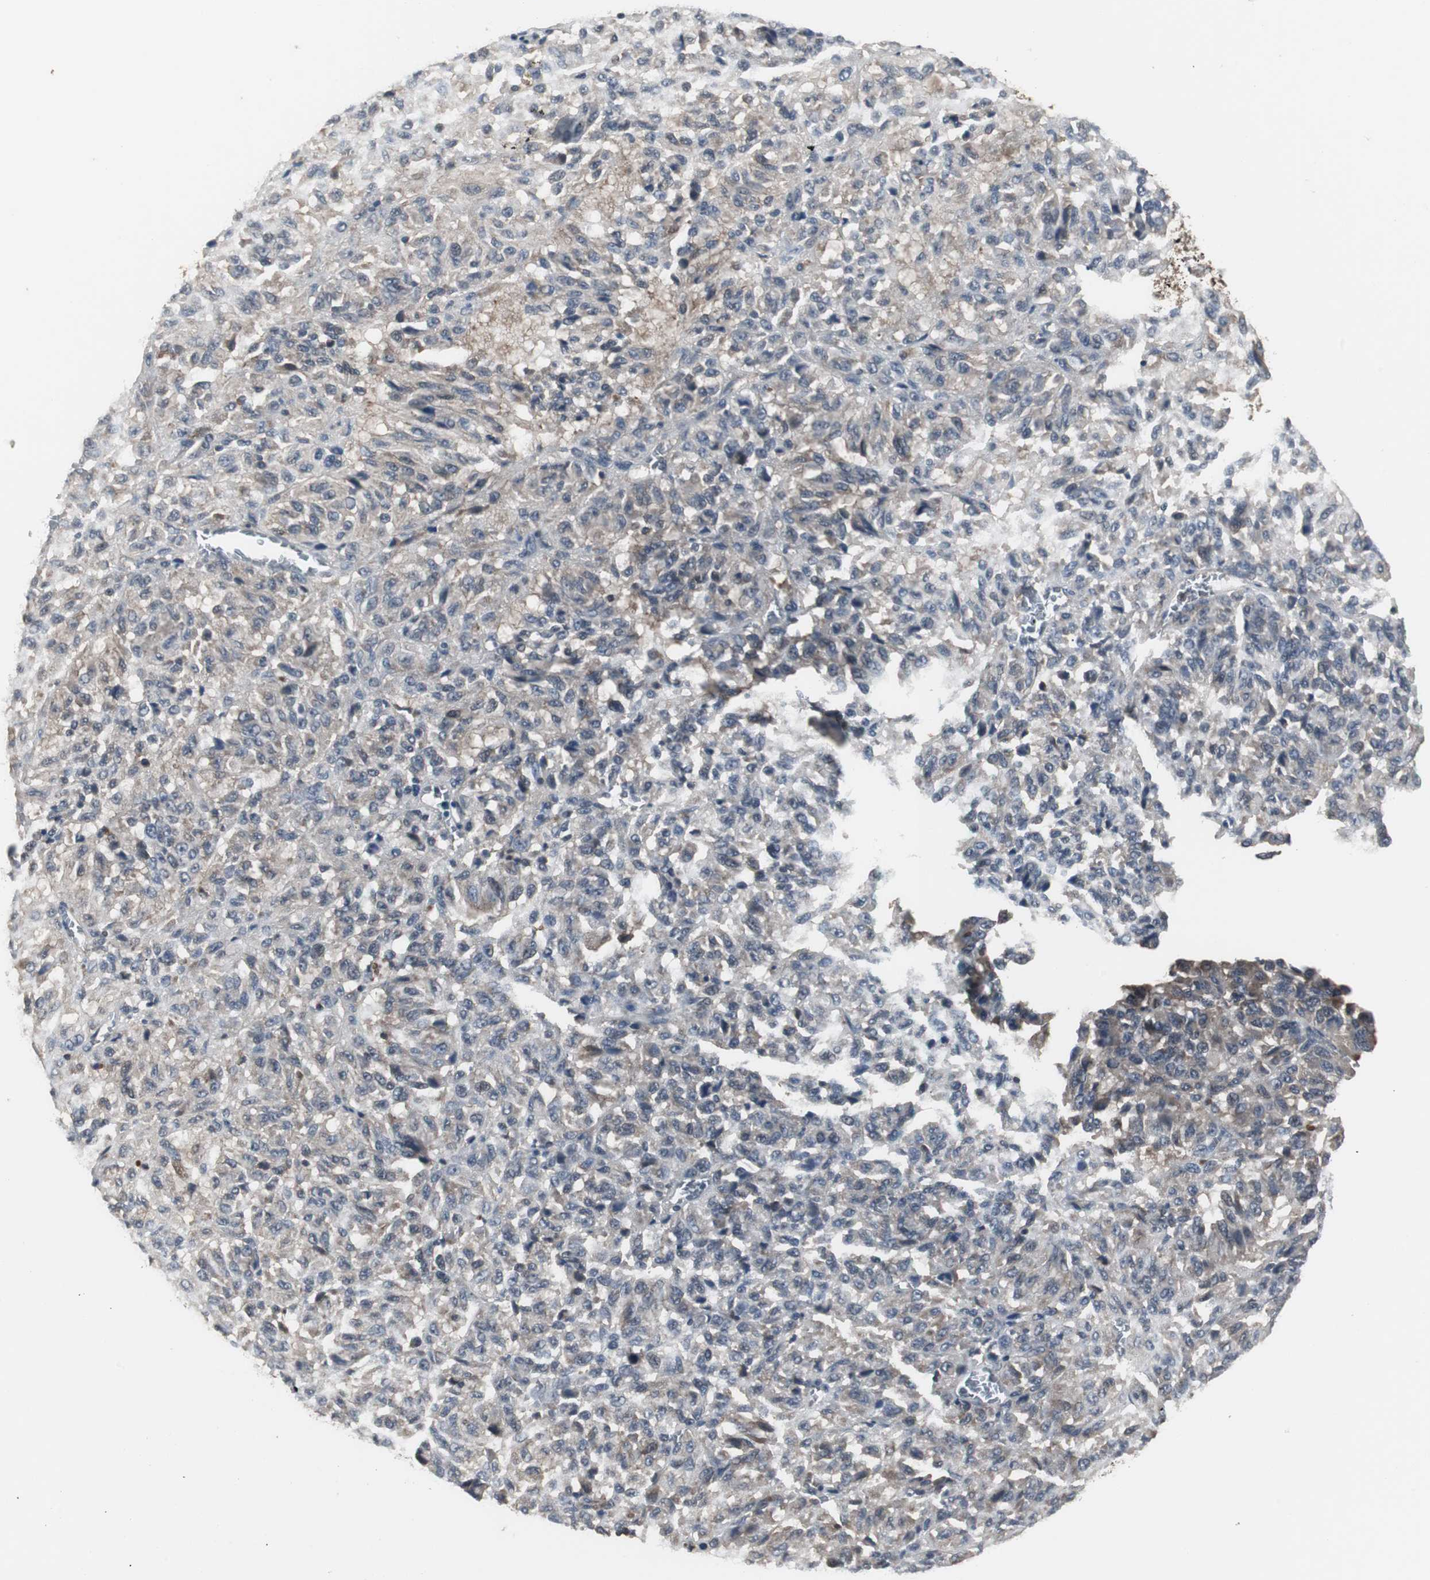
{"staining": {"intensity": "weak", "quantity": "25%-75%", "location": "cytoplasmic/membranous"}, "tissue": "melanoma", "cell_type": "Tumor cells", "image_type": "cancer", "snomed": [{"axis": "morphology", "description": "Malignant melanoma, Metastatic site"}, {"axis": "topography", "description": "Lung"}], "caption": "Weak cytoplasmic/membranous protein expression is identified in approximately 25%-75% of tumor cells in melanoma. The staining was performed using DAB, with brown indicating positive protein expression. Nuclei are stained blue with hematoxylin.", "gene": "ZSCAN22", "patient": {"sex": "male", "age": 64}}